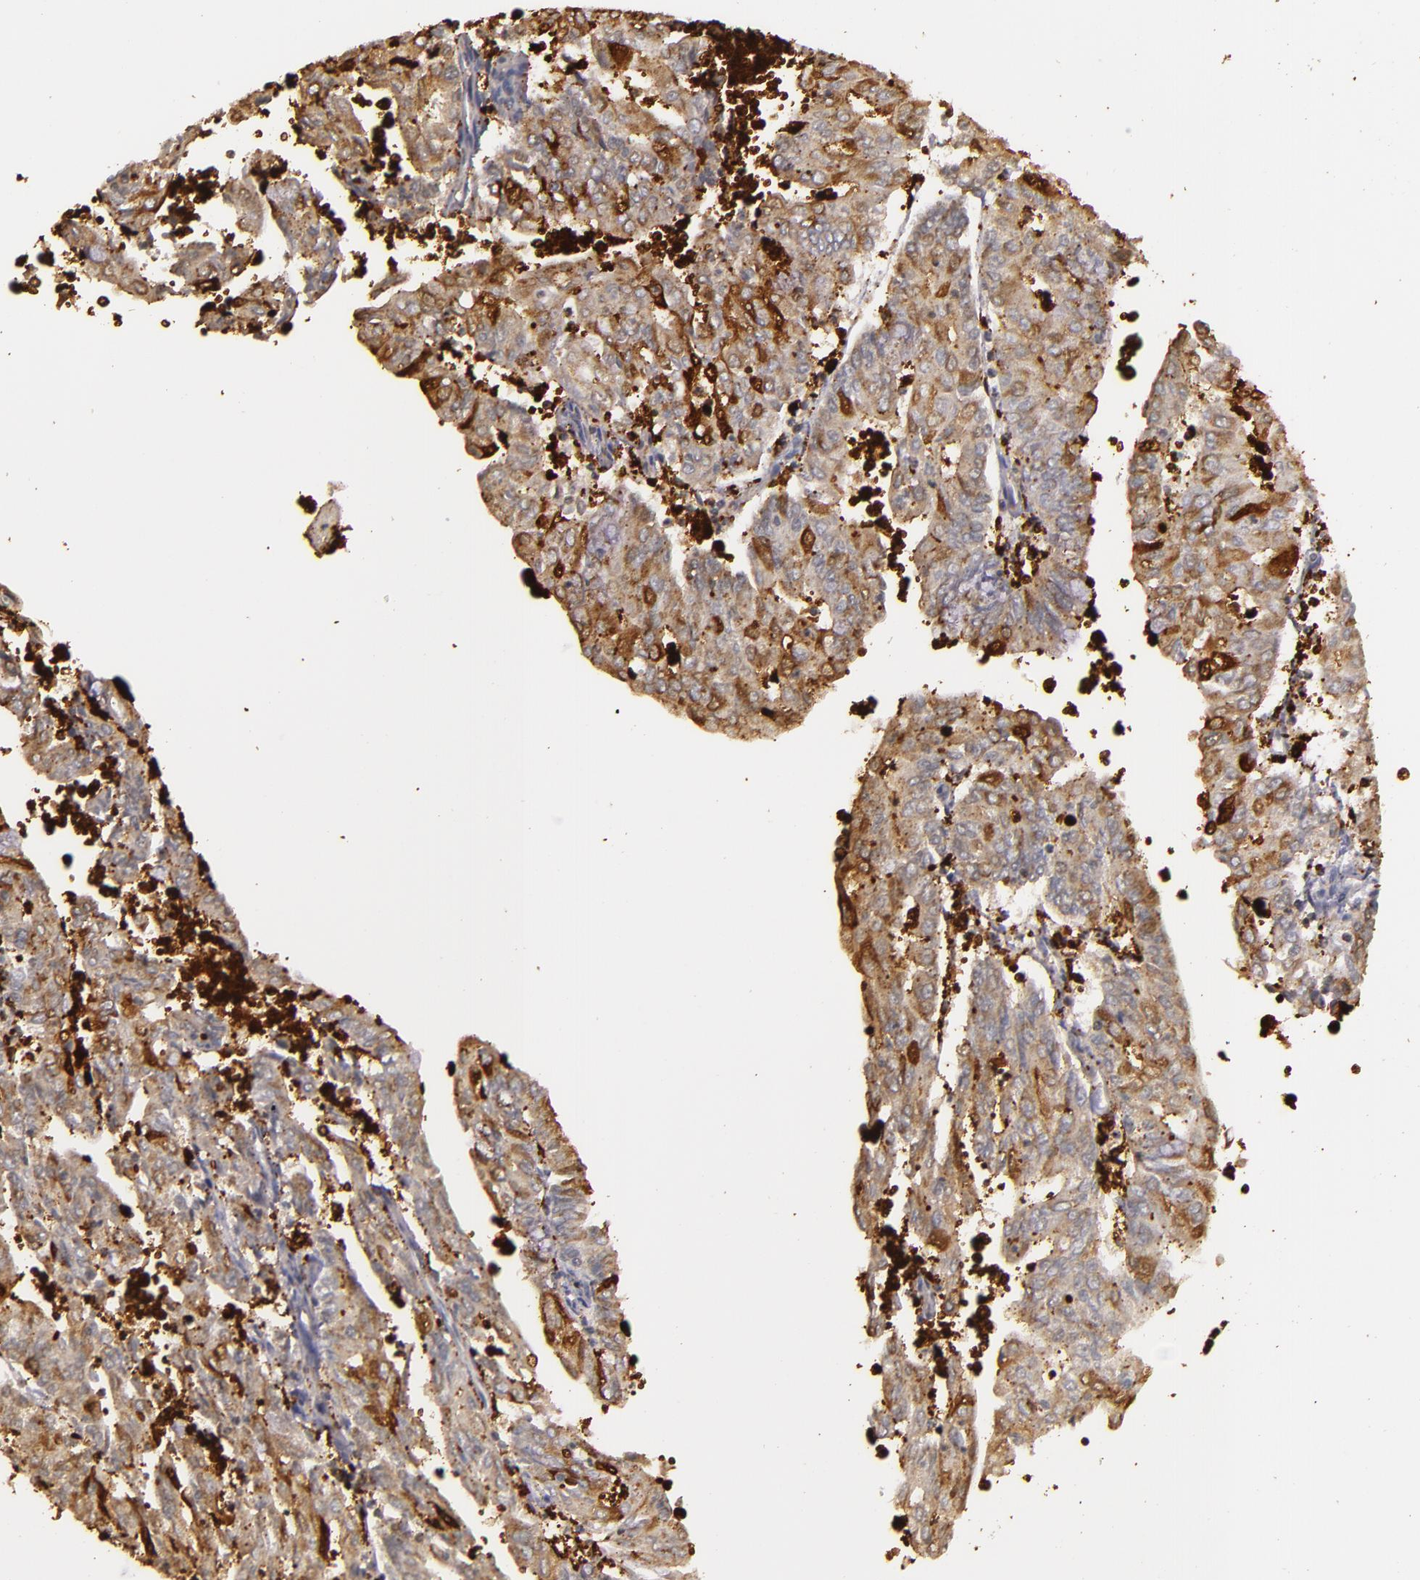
{"staining": {"intensity": "strong", "quantity": ">75%", "location": "cytoplasmic/membranous"}, "tissue": "endometrial cancer", "cell_type": "Tumor cells", "image_type": "cancer", "snomed": [{"axis": "morphology", "description": "Adenocarcinoma, NOS"}, {"axis": "topography", "description": "Endometrium"}], "caption": "Brown immunohistochemical staining in human adenocarcinoma (endometrial) reveals strong cytoplasmic/membranous positivity in approximately >75% of tumor cells.", "gene": "SLC9A3R1", "patient": {"sex": "female", "age": 79}}